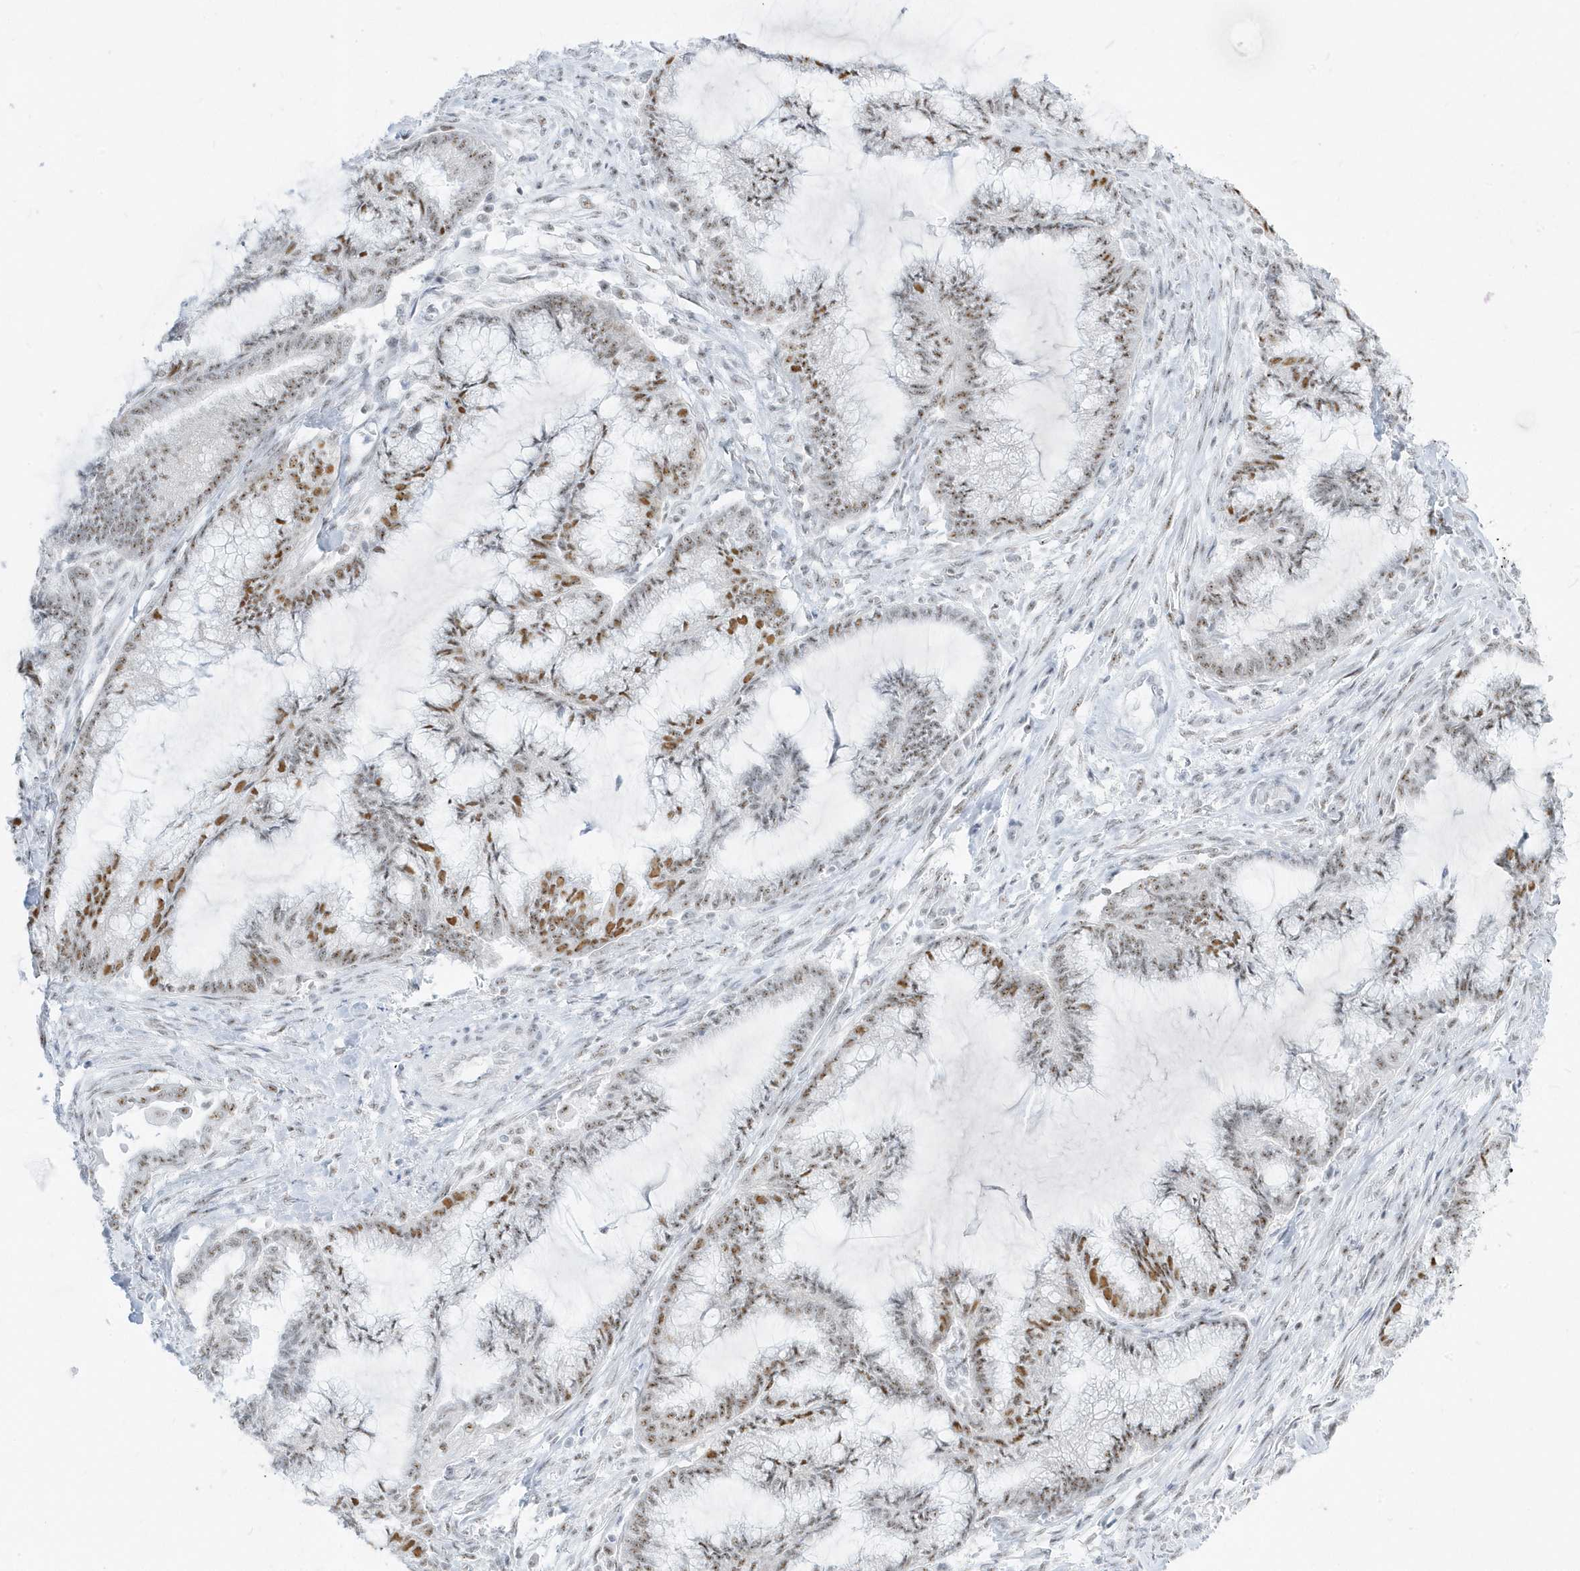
{"staining": {"intensity": "moderate", "quantity": ">75%", "location": "nuclear"}, "tissue": "endometrial cancer", "cell_type": "Tumor cells", "image_type": "cancer", "snomed": [{"axis": "morphology", "description": "Adenocarcinoma, NOS"}, {"axis": "topography", "description": "Endometrium"}], "caption": "Endometrial cancer was stained to show a protein in brown. There is medium levels of moderate nuclear expression in approximately >75% of tumor cells.", "gene": "PLEKHN1", "patient": {"sex": "female", "age": 86}}